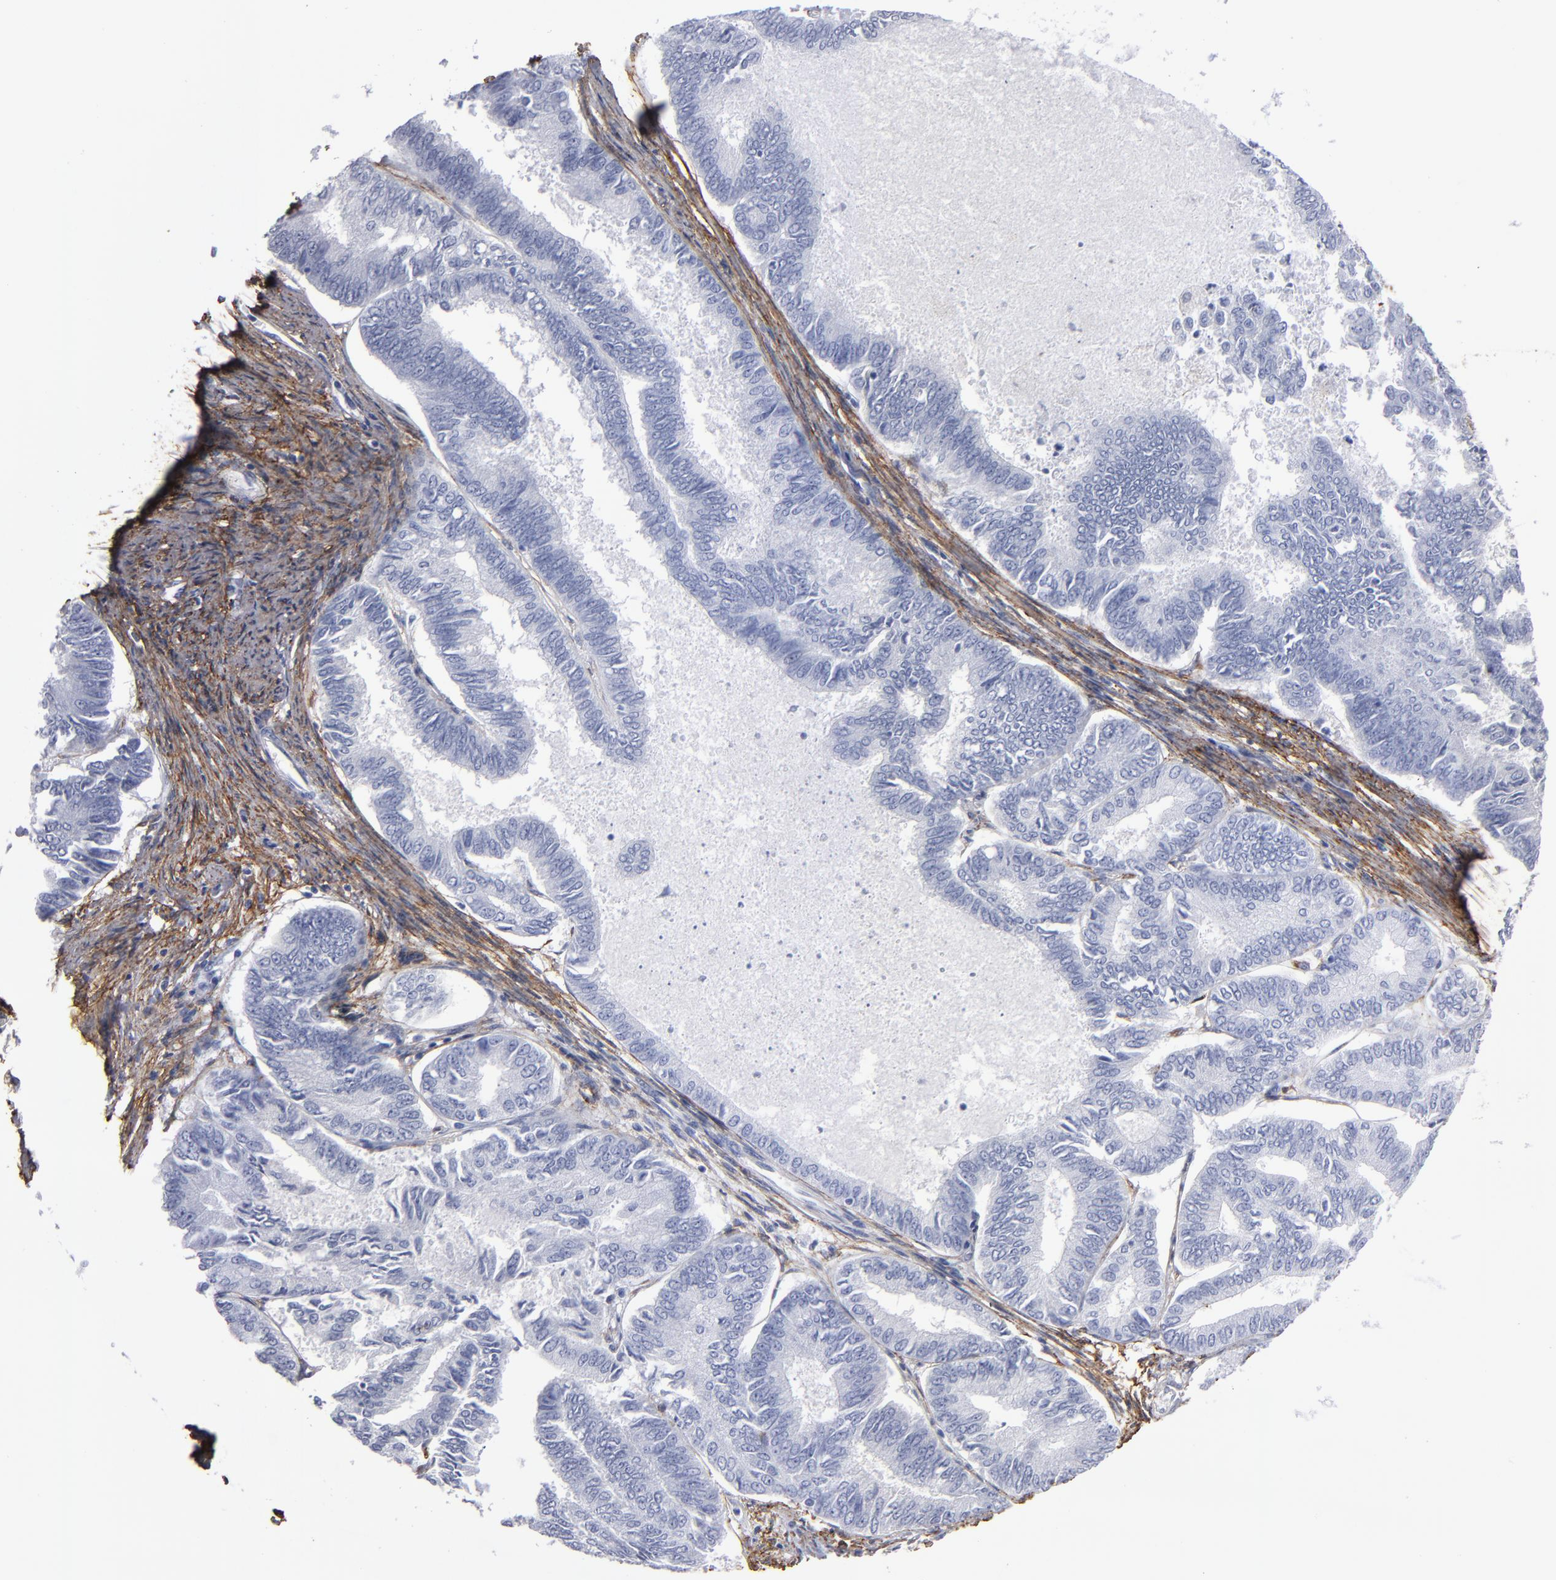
{"staining": {"intensity": "negative", "quantity": "none", "location": "none"}, "tissue": "endometrial cancer", "cell_type": "Tumor cells", "image_type": "cancer", "snomed": [{"axis": "morphology", "description": "Adenocarcinoma, NOS"}, {"axis": "topography", "description": "Endometrium"}], "caption": "Photomicrograph shows no protein positivity in tumor cells of endometrial adenocarcinoma tissue.", "gene": "EMILIN1", "patient": {"sex": "female", "age": 86}}